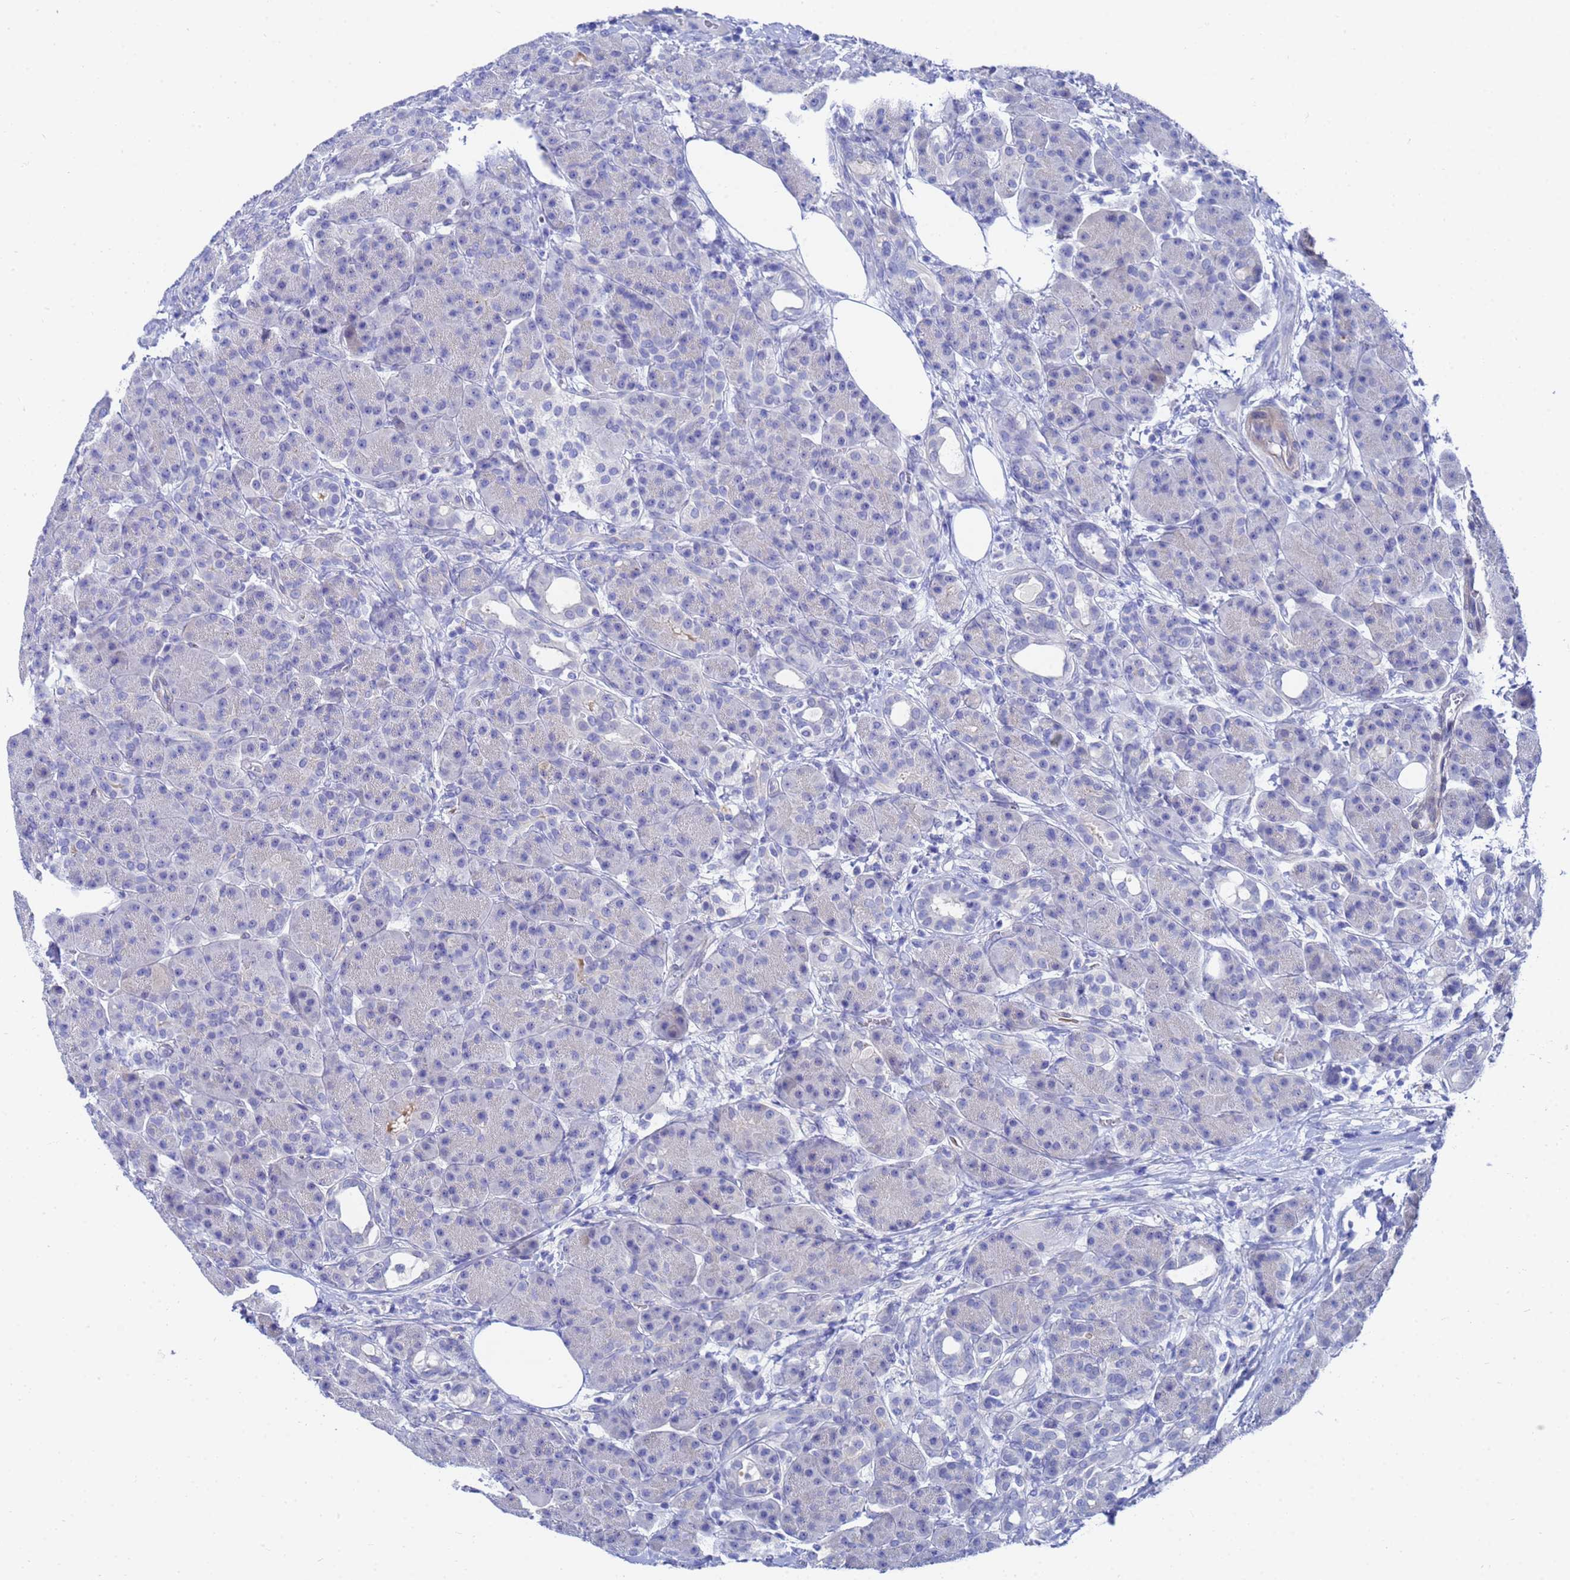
{"staining": {"intensity": "negative", "quantity": "none", "location": "none"}, "tissue": "pancreas", "cell_type": "Exocrine glandular cells", "image_type": "normal", "snomed": [{"axis": "morphology", "description": "Normal tissue, NOS"}, {"axis": "topography", "description": "Pancreas"}], "caption": "Exocrine glandular cells are negative for brown protein staining in normal pancreas. The staining is performed using DAB brown chromogen with nuclei counter-stained in using hematoxylin.", "gene": "ZNF26", "patient": {"sex": "male", "age": 63}}